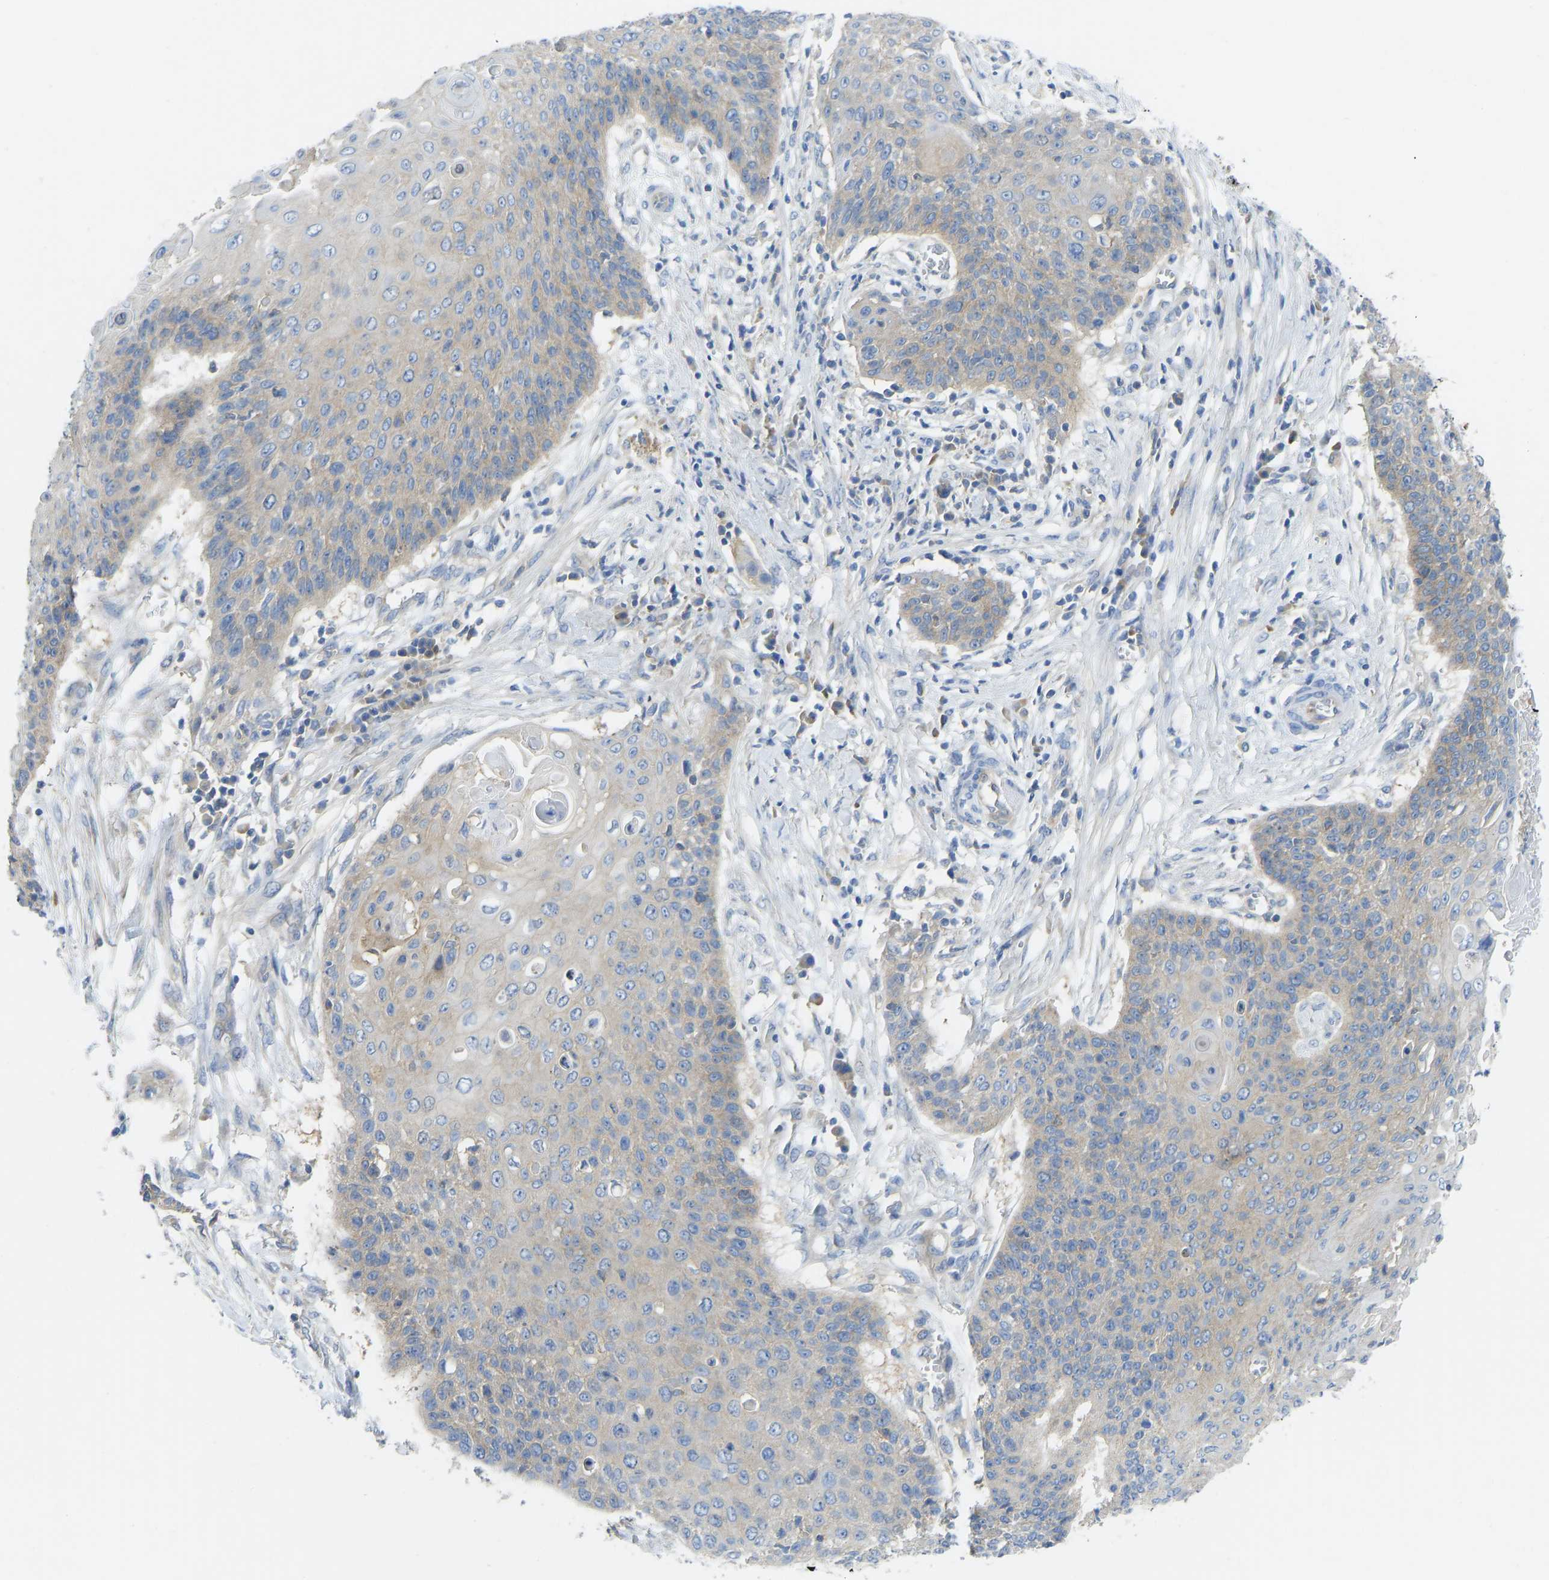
{"staining": {"intensity": "weak", "quantity": ">75%", "location": "cytoplasmic/membranous"}, "tissue": "cervical cancer", "cell_type": "Tumor cells", "image_type": "cancer", "snomed": [{"axis": "morphology", "description": "Squamous cell carcinoma, NOS"}, {"axis": "topography", "description": "Cervix"}], "caption": "A brown stain highlights weak cytoplasmic/membranous expression of a protein in human cervical cancer tumor cells.", "gene": "PPP3CA", "patient": {"sex": "female", "age": 39}}